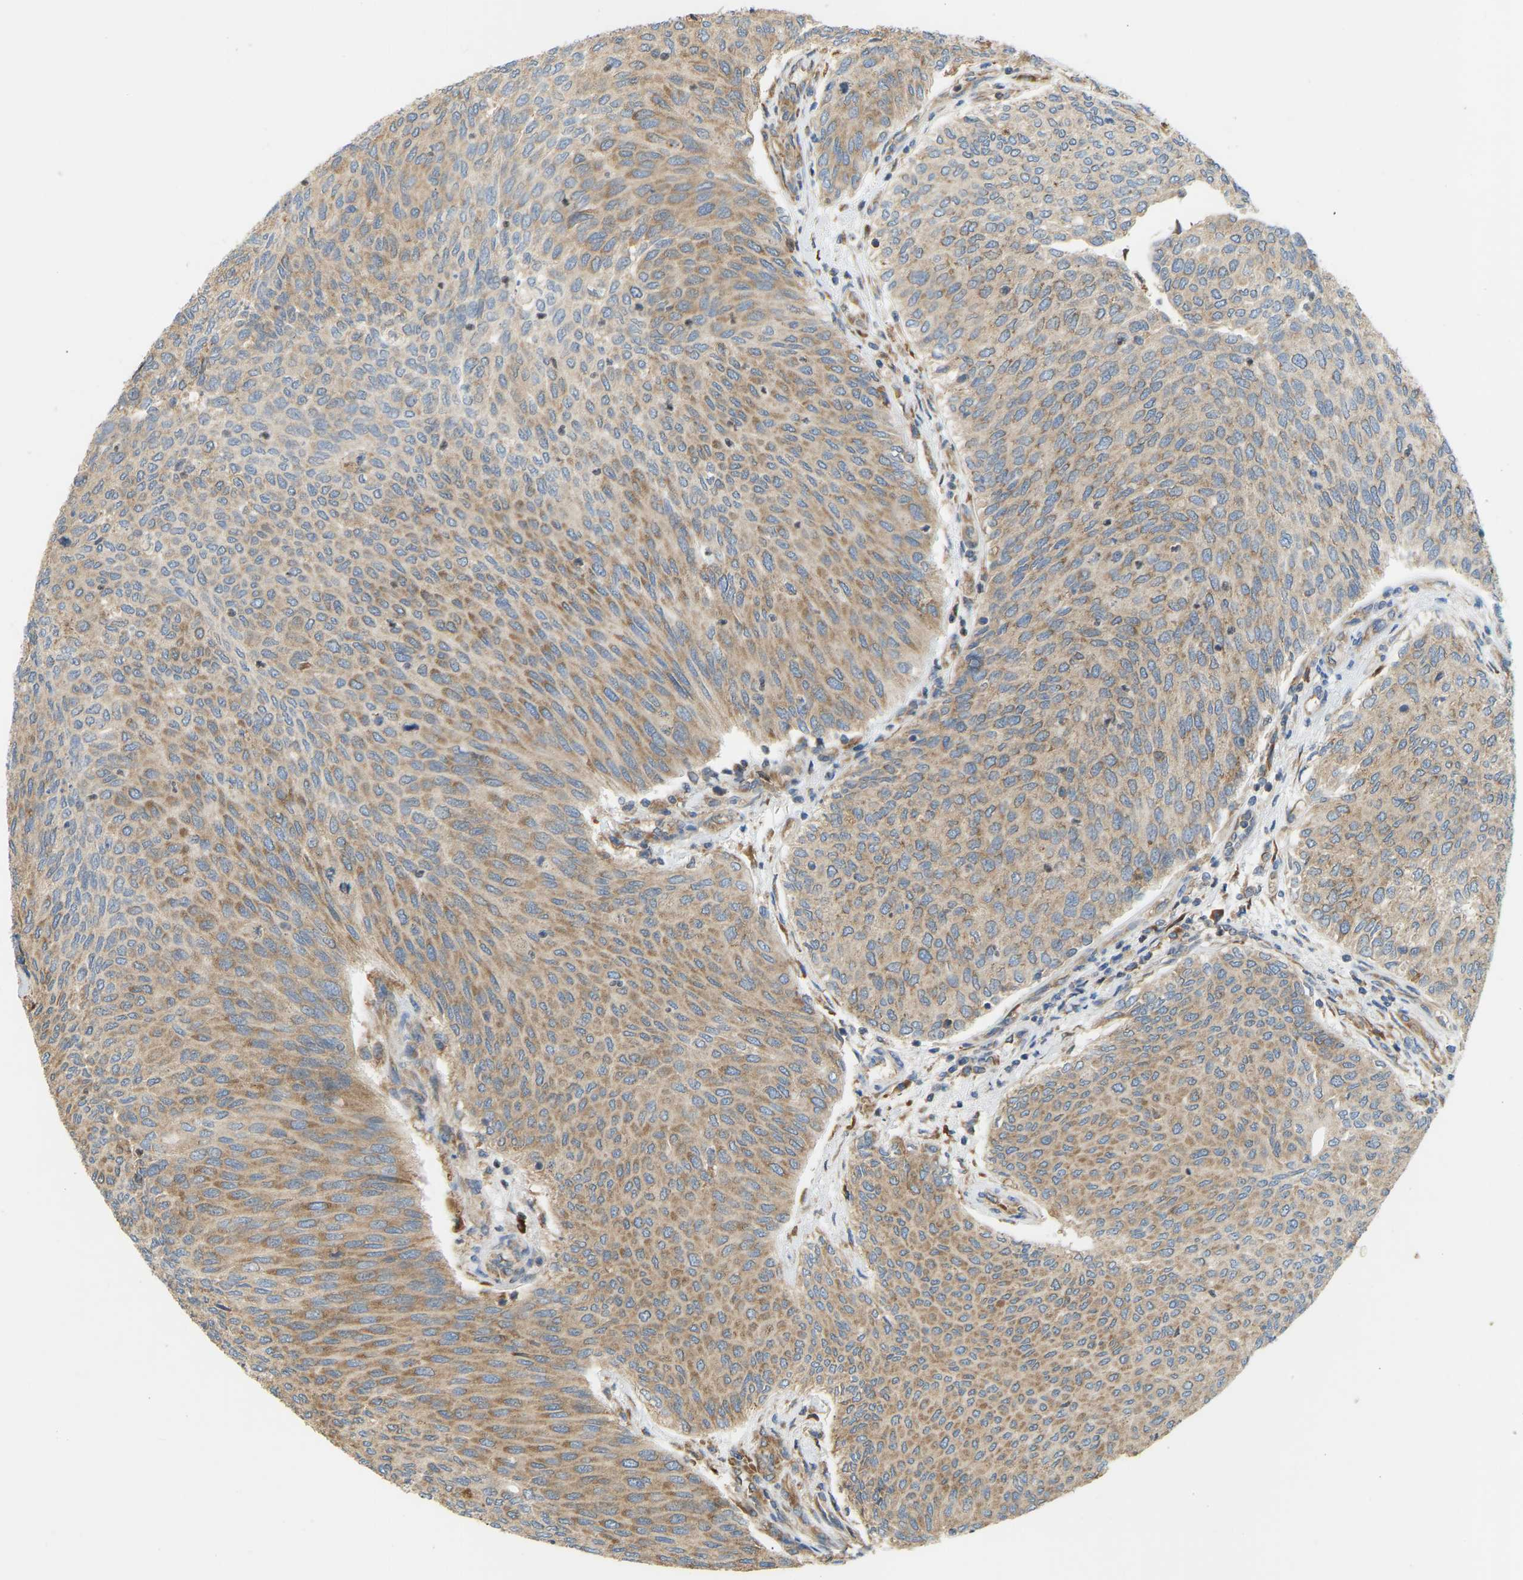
{"staining": {"intensity": "moderate", "quantity": ">75%", "location": "cytoplasmic/membranous"}, "tissue": "urothelial cancer", "cell_type": "Tumor cells", "image_type": "cancer", "snomed": [{"axis": "morphology", "description": "Urothelial carcinoma, Low grade"}, {"axis": "topography", "description": "Urinary bladder"}], "caption": "Protein staining of urothelial carcinoma (low-grade) tissue shows moderate cytoplasmic/membranous staining in approximately >75% of tumor cells. (brown staining indicates protein expression, while blue staining denotes nuclei).", "gene": "RPS6KB2", "patient": {"sex": "female", "age": 79}}